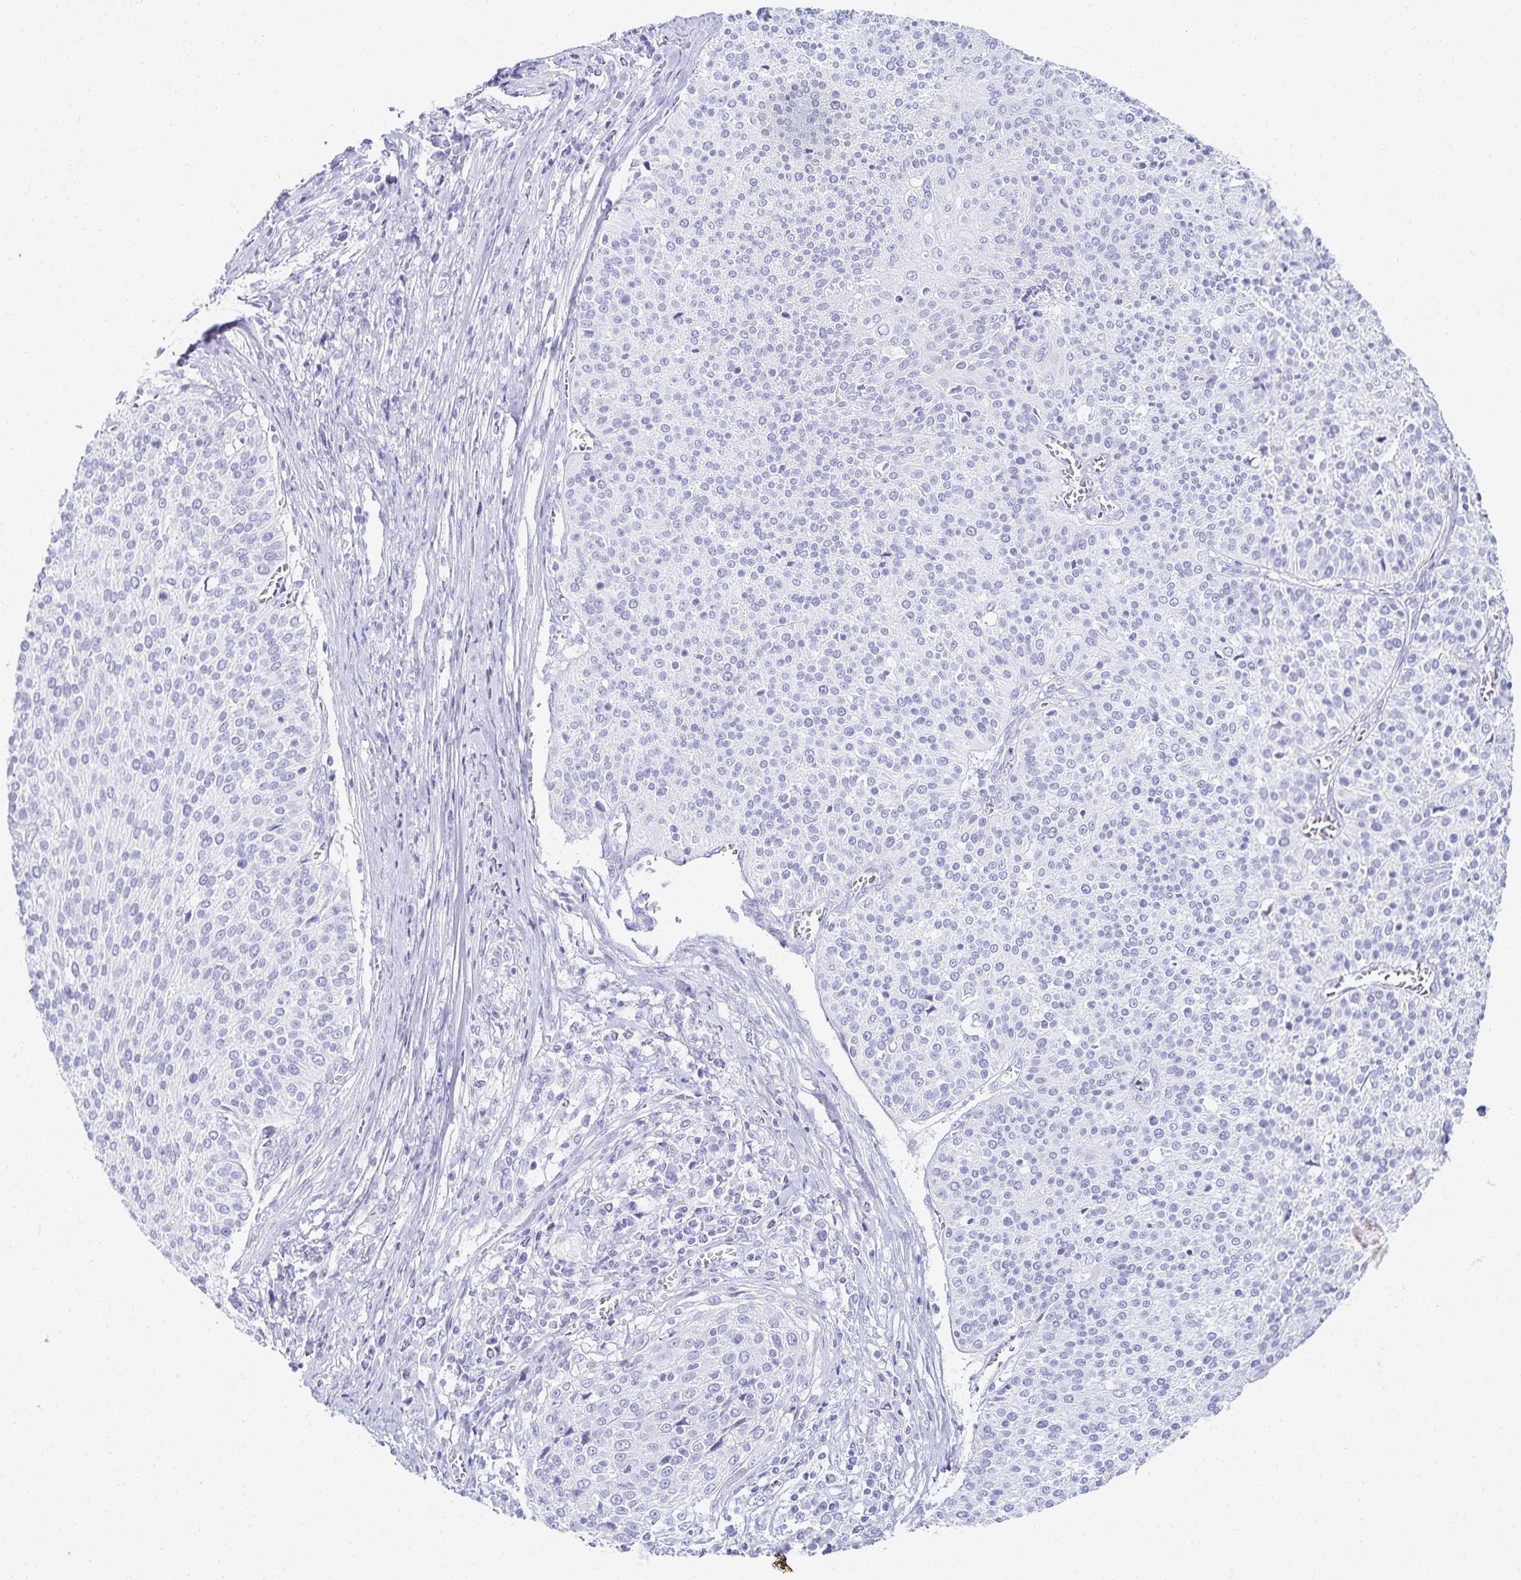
{"staining": {"intensity": "negative", "quantity": "none", "location": "none"}, "tissue": "cervical cancer", "cell_type": "Tumor cells", "image_type": "cancer", "snomed": [{"axis": "morphology", "description": "Squamous cell carcinoma, NOS"}, {"axis": "topography", "description": "Cervix"}], "caption": "IHC micrograph of neoplastic tissue: cervical squamous cell carcinoma stained with DAB shows no significant protein expression in tumor cells.", "gene": "GP2", "patient": {"sex": "female", "age": 31}}